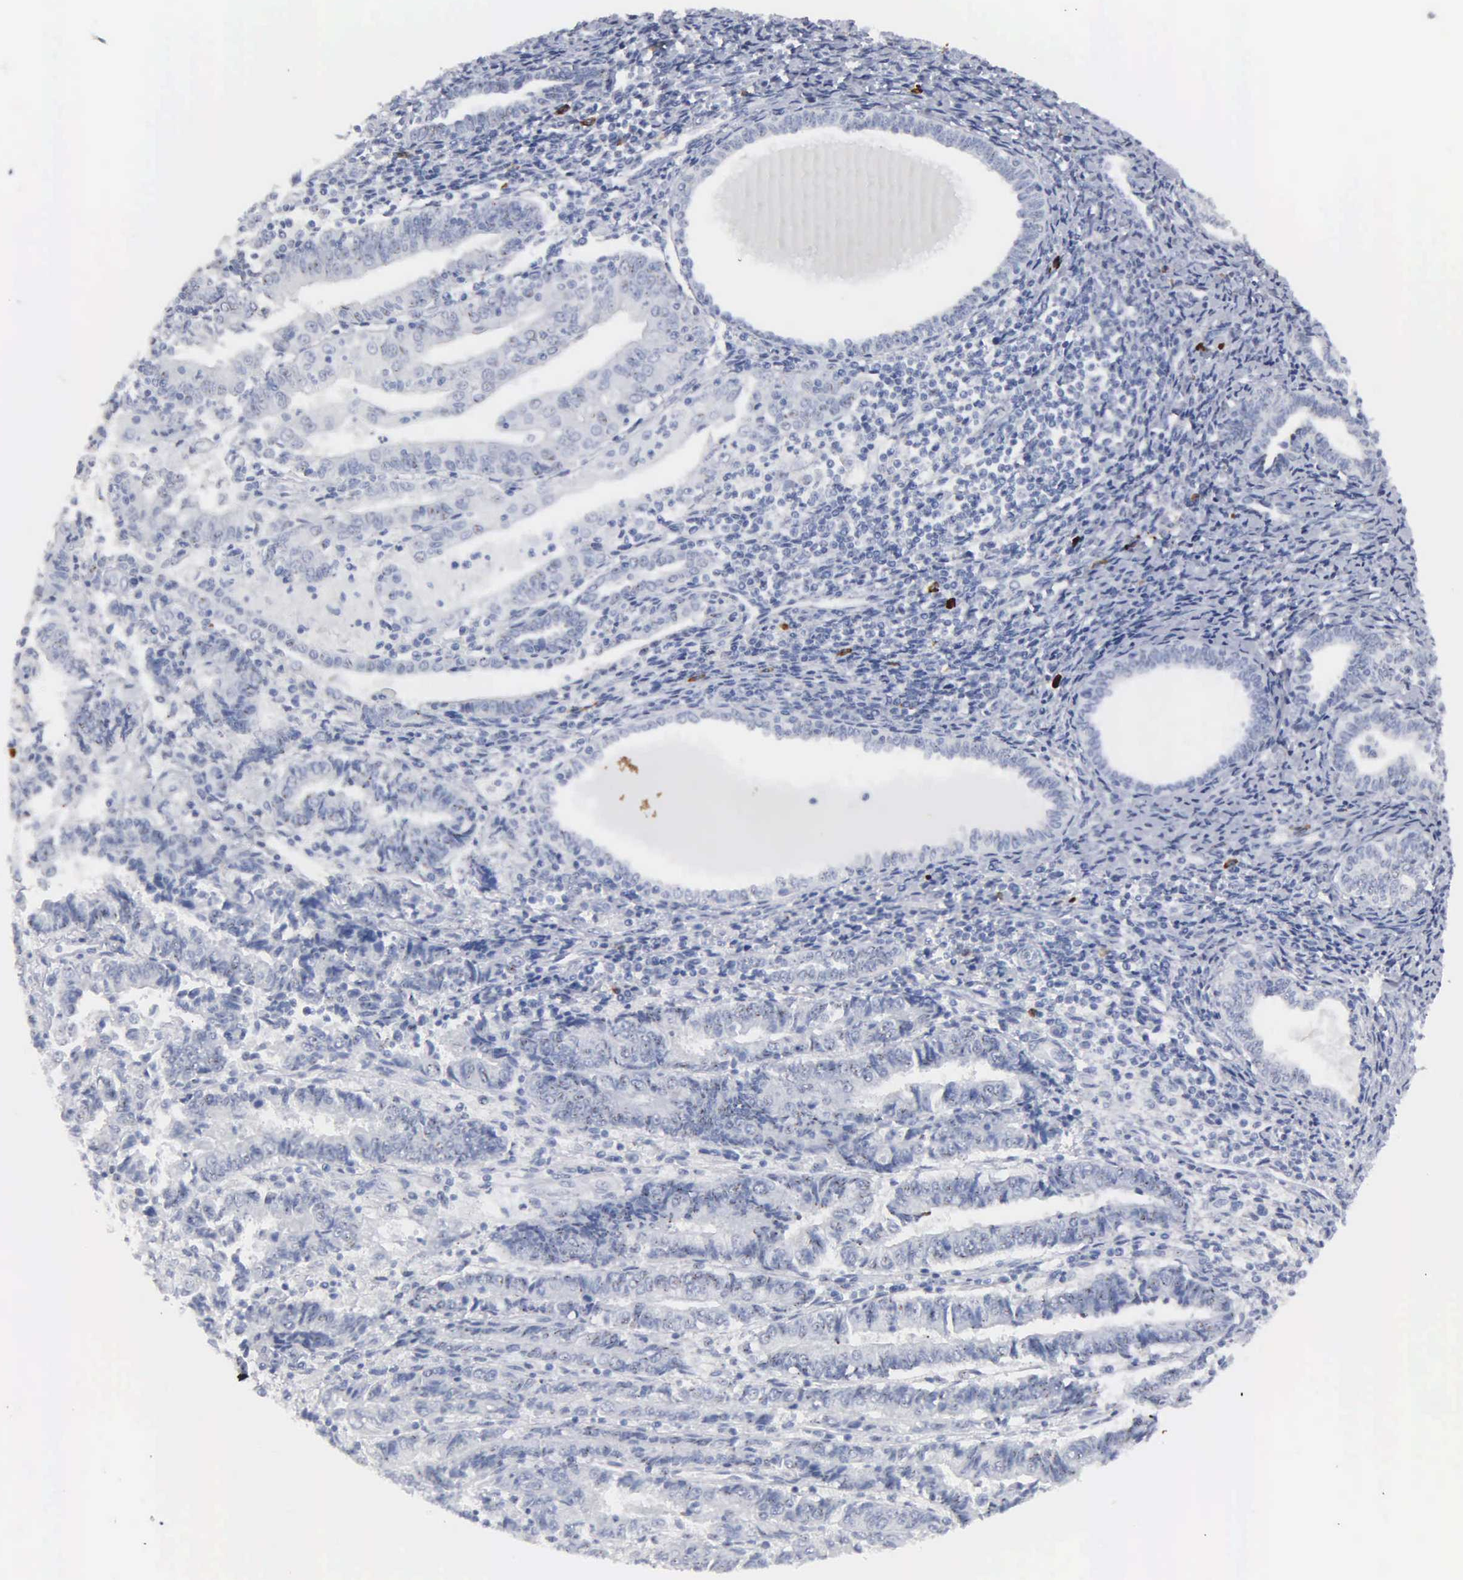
{"staining": {"intensity": "negative", "quantity": "none", "location": "none"}, "tissue": "endometrial cancer", "cell_type": "Tumor cells", "image_type": "cancer", "snomed": [{"axis": "morphology", "description": "Adenocarcinoma, NOS"}, {"axis": "topography", "description": "Endometrium"}], "caption": "Immunohistochemistry micrograph of adenocarcinoma (endometrial) stained for a protein (brown), which reveals no staining in tumor cells.", "gene": "ASPHD2", "patient": {"sex": "female", "age": 75}}